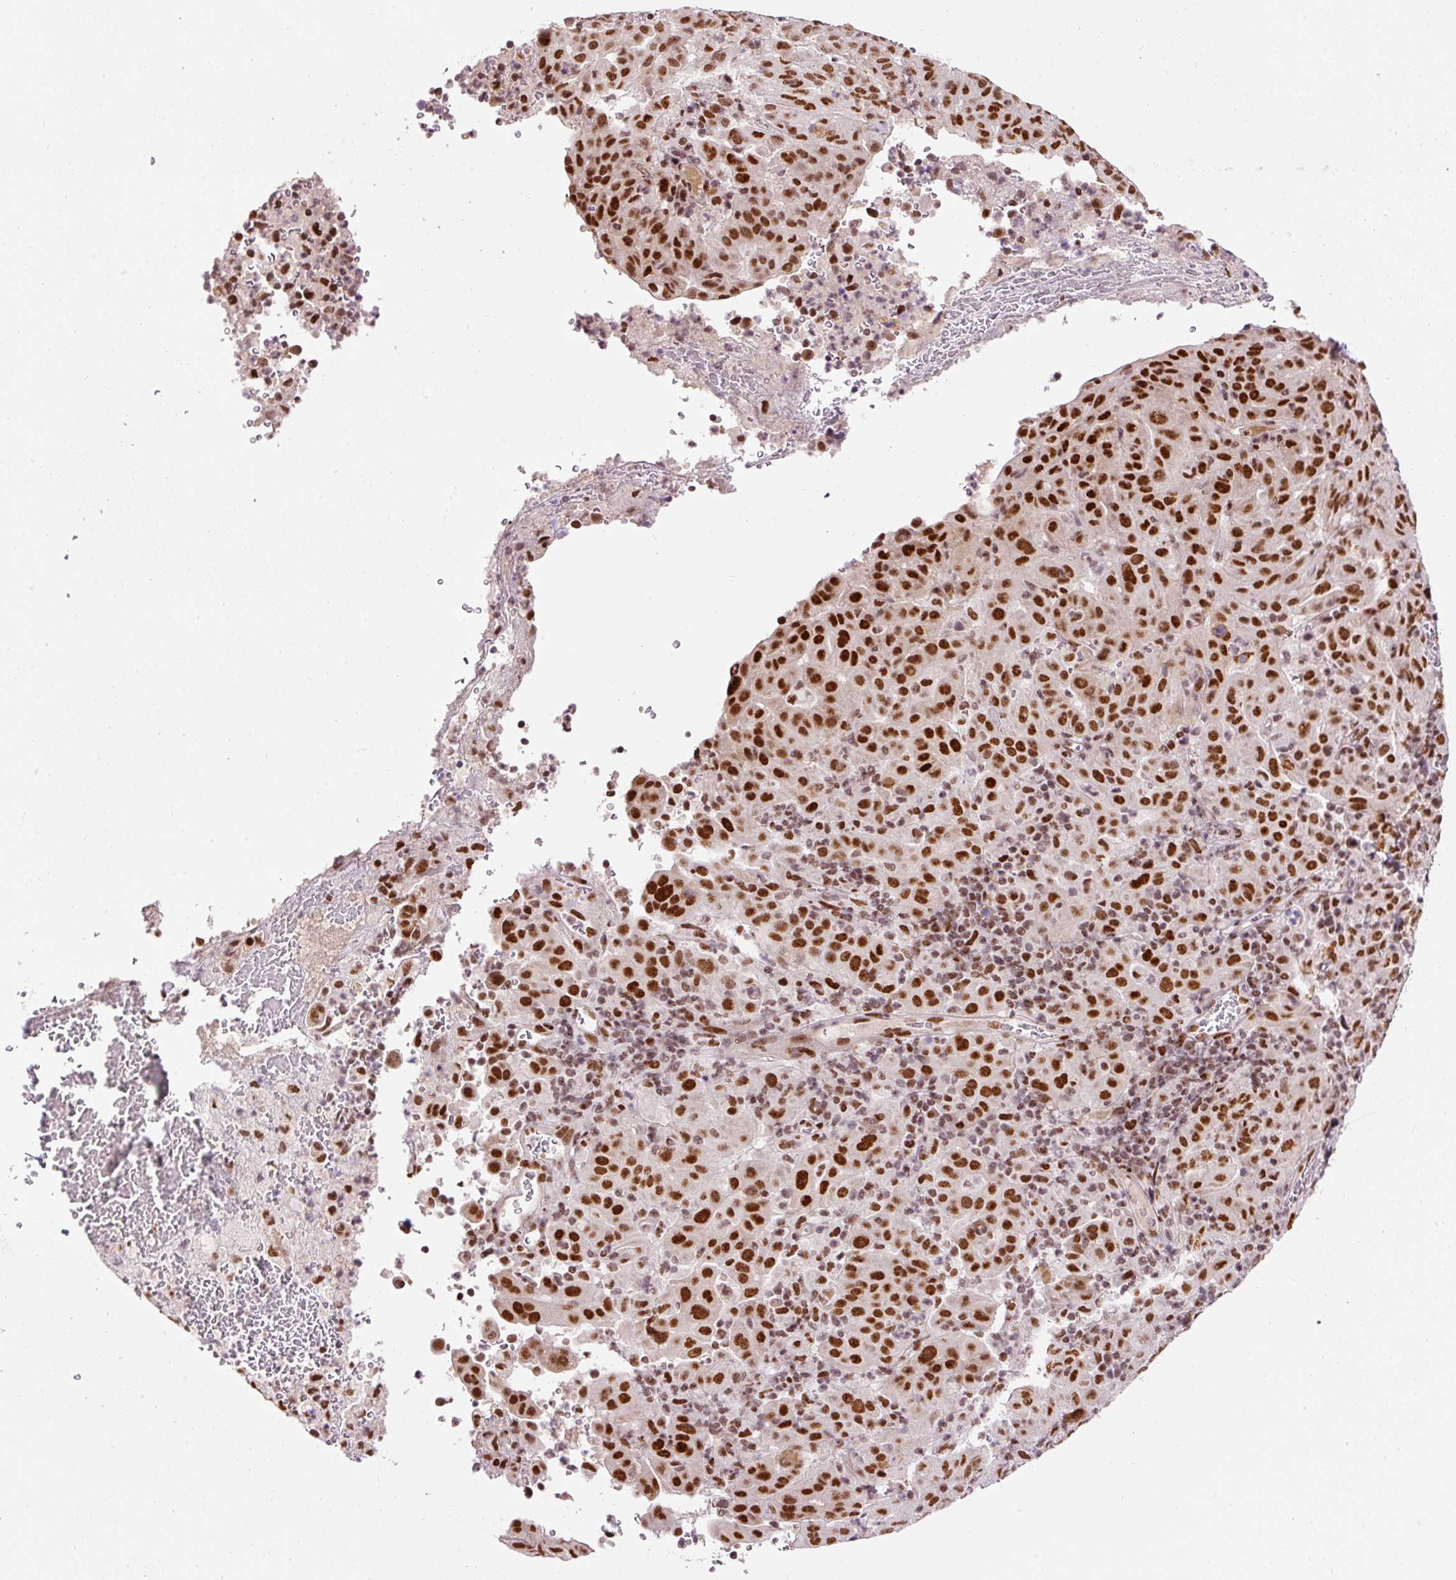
{"staining": {"intensity": "strong", "quantity": ">75%", "location": "nuclear"}, "tissue": "pancreatic cancer", "cell_type": "Tumor cells", "image_type": "cancer", "snomed": [{"axis": "morphology", "description": "Adenocarcinoma, NOS"}, {"axis": "topography", "description": "Pancreas"}], "caption": "The image demonstrates immunohistochemical staining of pancreatic adenocarcinoma. There is strong nuclear positivity is present in about >75% of tumor cells. Using DAB (3,3'-diaminobenzidine) (brown) and hematoxylin (blue) stains, captured at high magnification using brightfield microscopy.", "gene": "HNRNPC", "patient": {"sex": "male", "age": 63}}